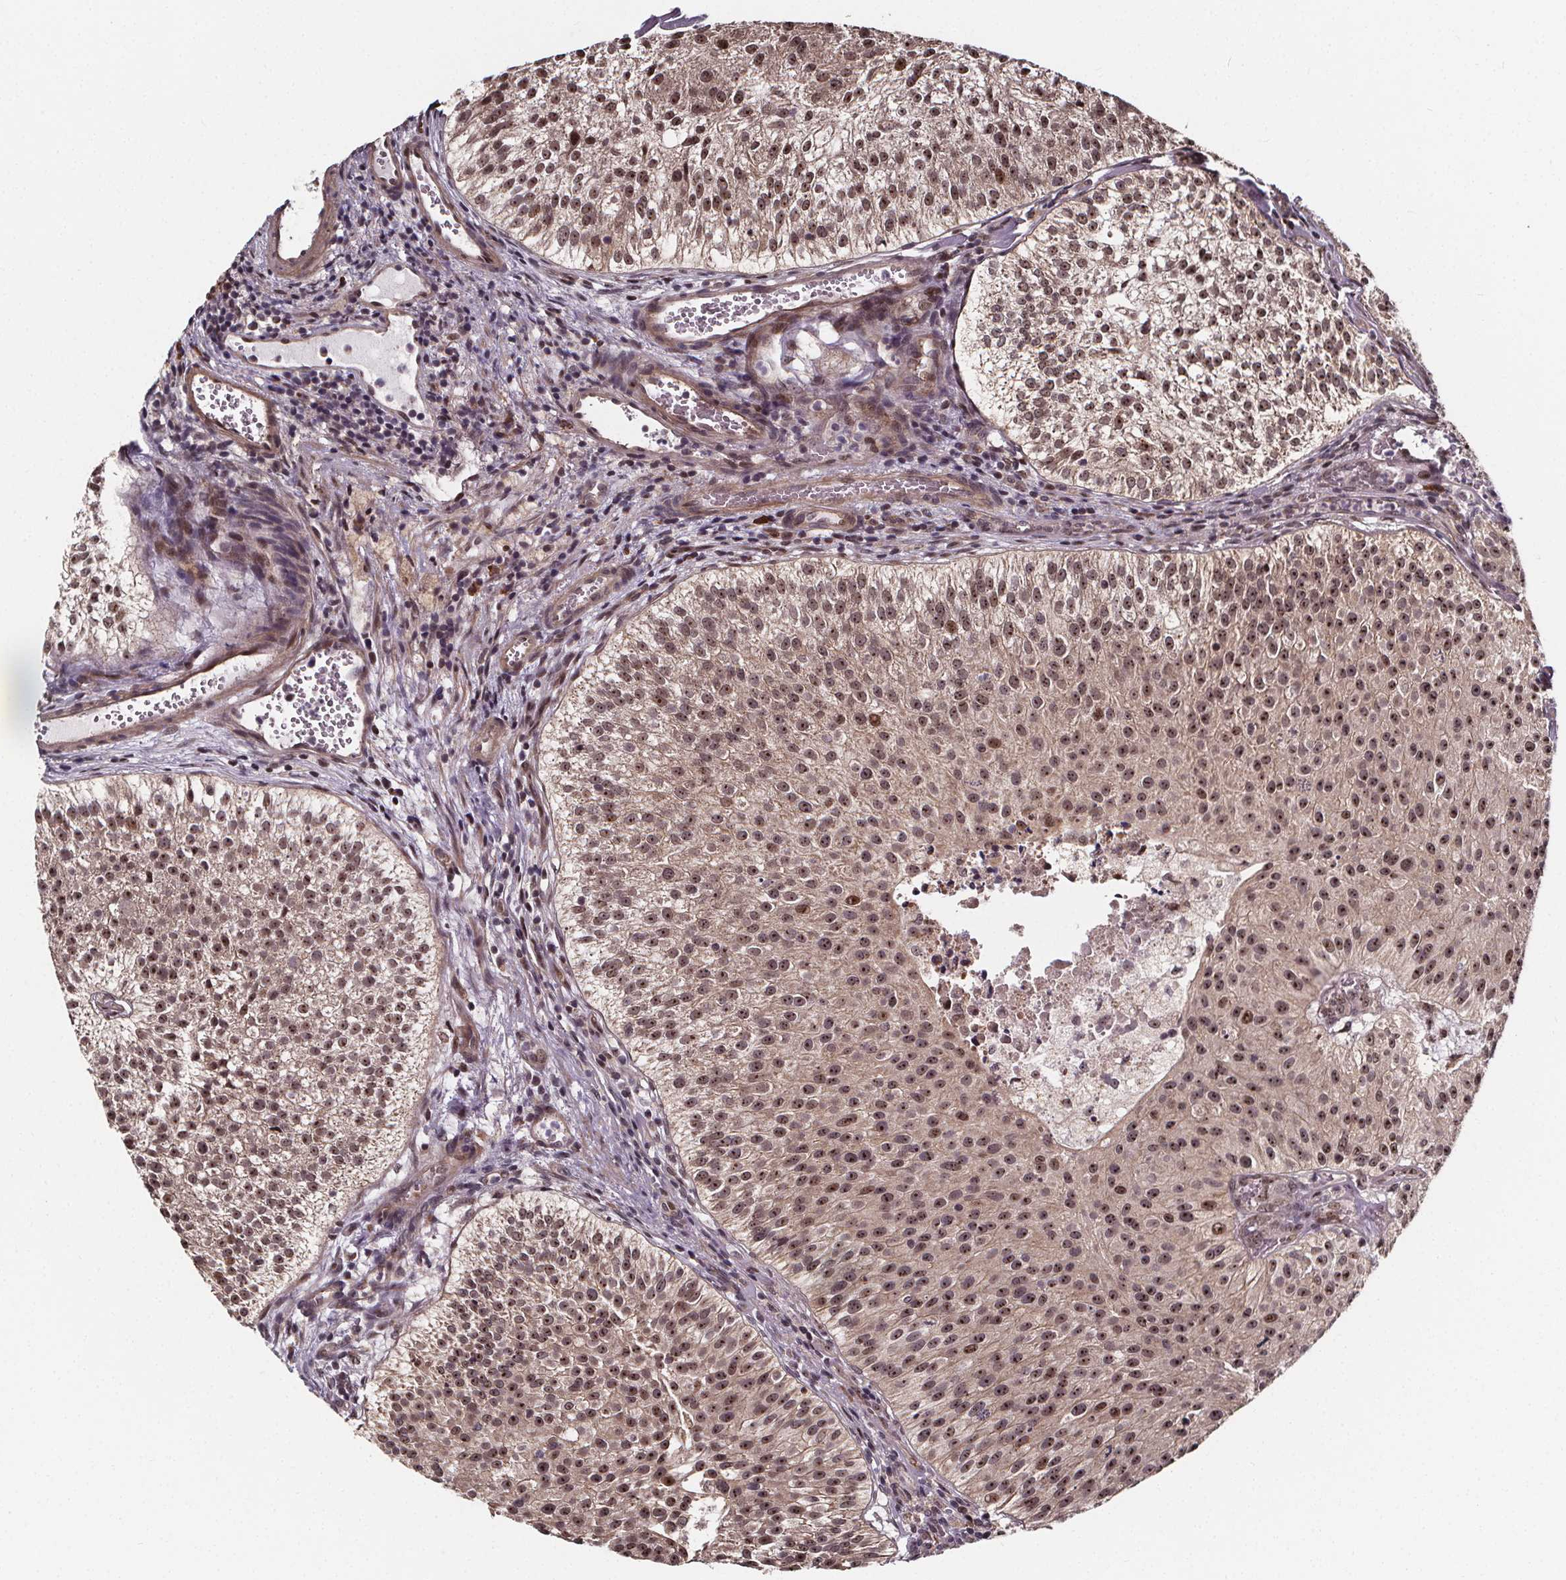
{"staining": {"intensity": "moderate", "quantity": ">75%", "location": "nuclear"}, "tissue": "urothelial cancer", "cell_type": "Tumor cells", "image_type": "cancer", "snomed": [{"axis": "morphology", "description": "Urothelial carcinoma, Low grade"}, {"axis": "topography", "description": "Urinary bladder"}], "caption": "Immunohistochemical staining of human low-grade urothelial carcinoma shows medium levels of moderate nuclear protein expression in about >75% of tumor cells. Ihc stains the protein in brown and the nuclei are stained blue.", "gene": "DDIT3", "patient": {"sex": "female", "age": 87}}